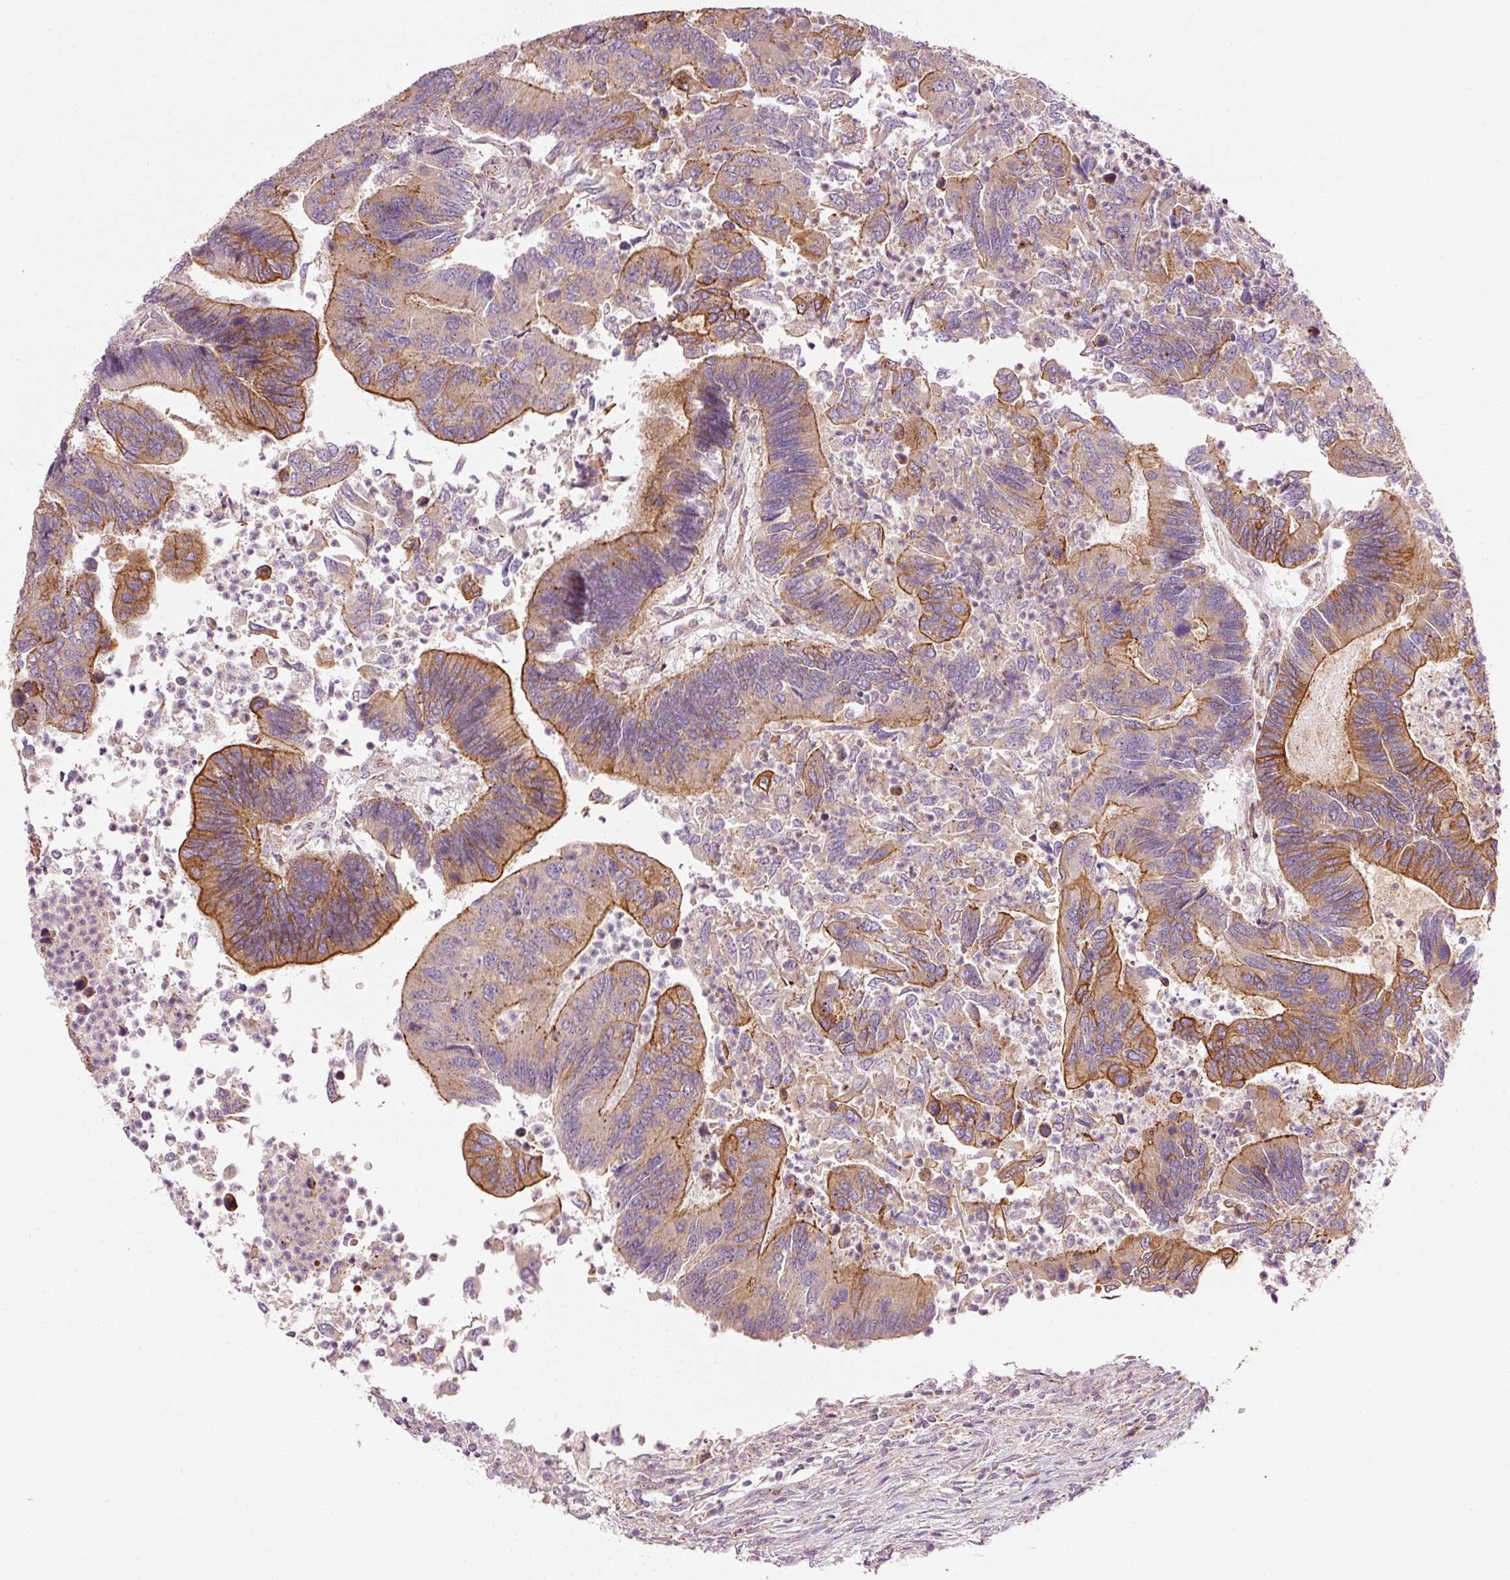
{"staining": {"intensity": "moderate", "quantity": "25%-75%", "location": "cytoplasmic/membranous"}, "tissue": "colorectal cancer", "cell_type": "Tumor cells", "image_type": "cancer", "snomed": [{"axis": "morphology", "description": "Adenocarcinoma, NOS"}, {"axis": "topography", "description": "Colon"}], "caption": "DAB (3,3'-diaminobenzidine) immunohistochemical staining of colorectal cancer (adenocarcinoma) demonstrates moderate cytoplasmic/membranous protein staining in about 25%-75% of tumor cells.", "gene": "ANKRD20A1", "patient": {"sex": "female", "age": 67}}